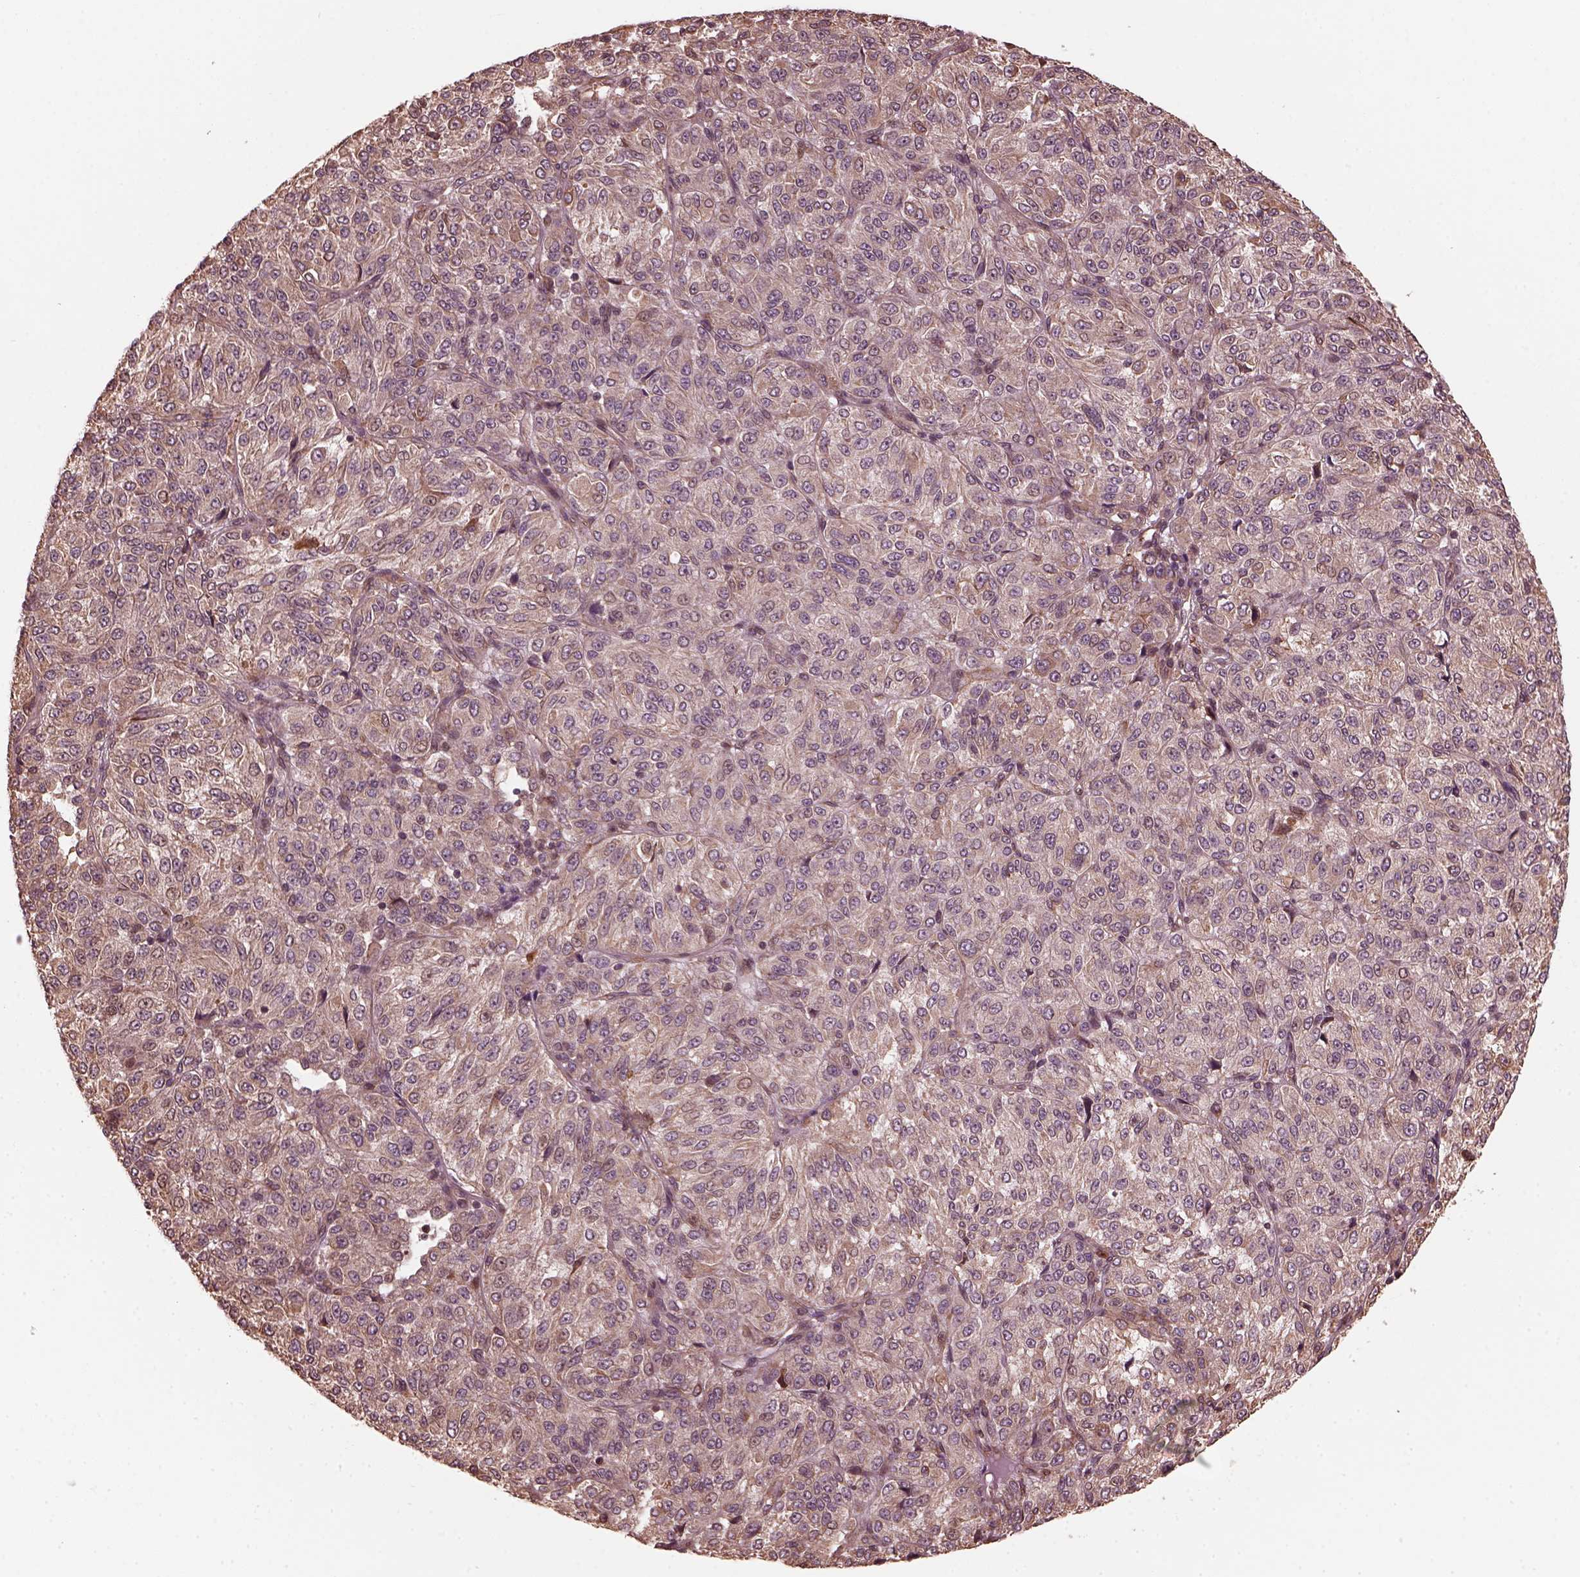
{"staining": {"intensity": "weak", "quantity": "25%-75%", "location": "cytoplasmic/membranous"}, "tissue": "melanoma", "cell_type": "Tumor cells", "image_type": "cancer", "snomed": [{"axis": "morphology", "description": "Malignant melanoma, Metastatic site"}, {"axis": "topography", "description": "Brain"}], "caption": "Immunohistochemical staining of human malignant melanoma (metastatic site) shows low levels of weak cytoplasmic/membranous protein staining in approximately 25%-75% of tumor cells.", "gene": "ZNF292", "patient": {"sex": "female", "age": 56}}